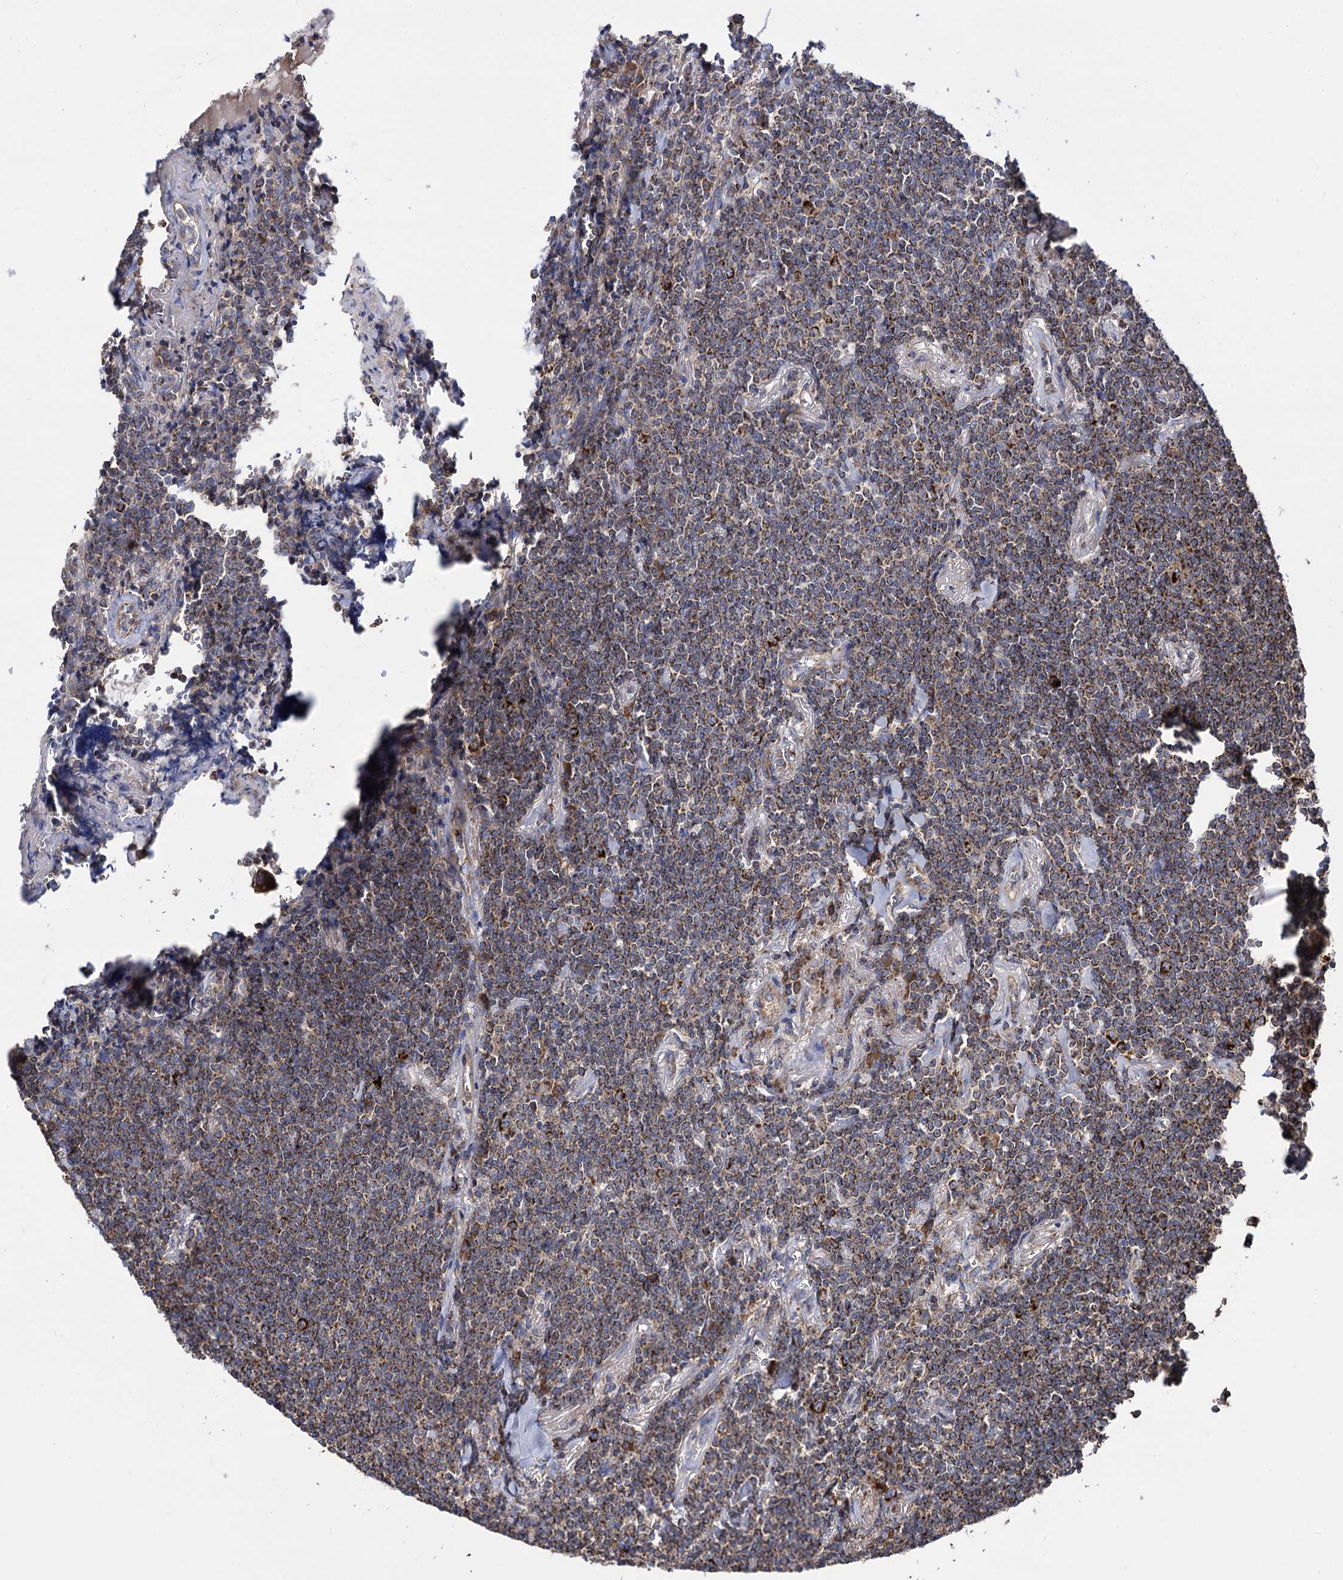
{"staining": {"intensity": "moderate", "quantity": ">75%", "location": "cytoplasmic/membranous"}, "tissue": "lymphoma", "cell_type": "Tumor cells", "image_type": "cancer", "snomed": [{"axis": "morphology", "description": "Malignant lymphoma, non-Hodgkin's type, Low grade"}, {"axis": "topography", "description": "Lung"}], "caption": "Immunohistochemistry (IHC) image of neoplastic tissue: low-grade malignant lymphoma, non-Hodgkin's type stained using immunohistochemistry displays medium levels of moderate protein expression localized specifically in the cytoplasmic/membranous of tumor cells, appearing as a cytoplasmic/membranous brown color.", "gene": "IQCH", "patient": {"sex": "female", "age": 71}}